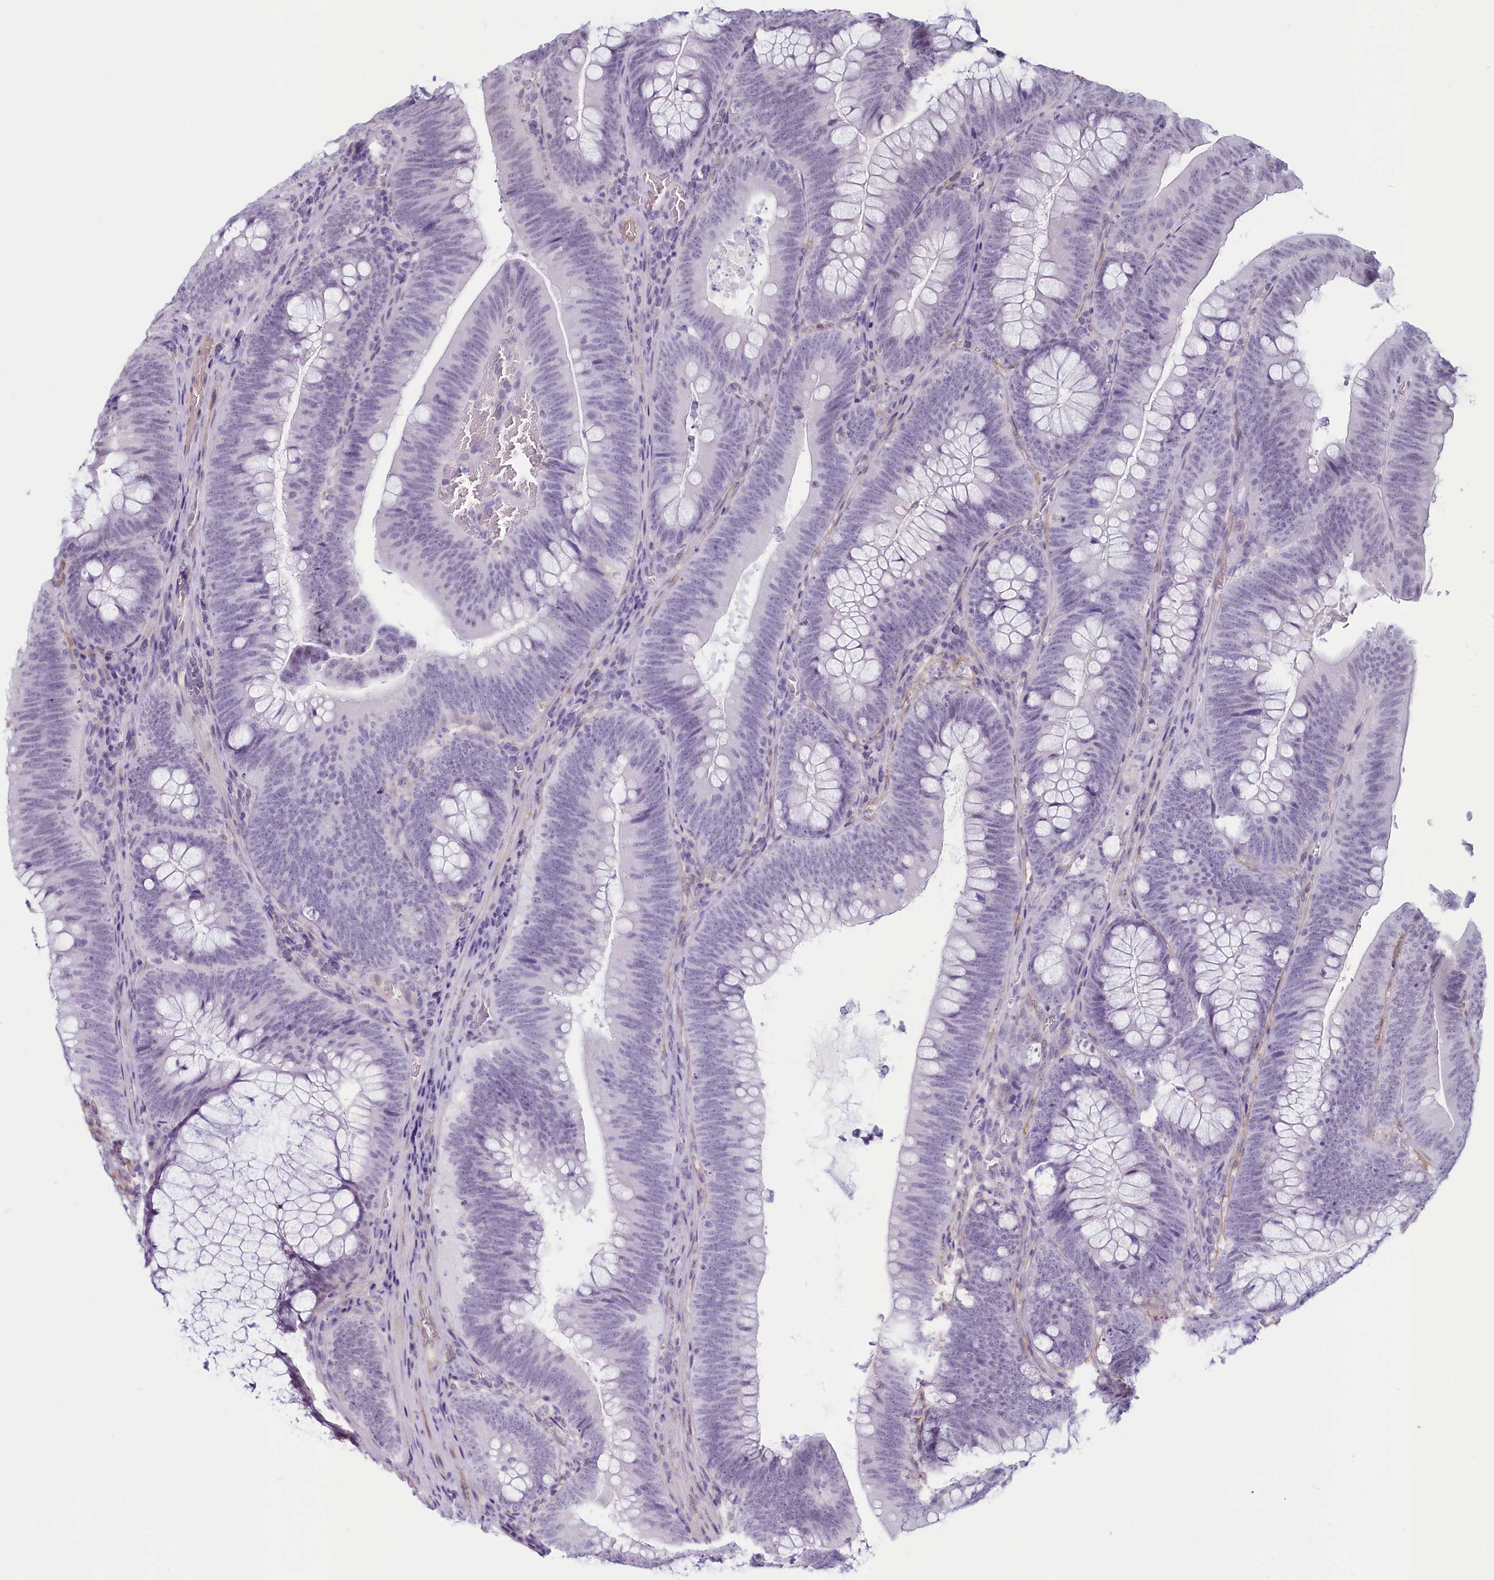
{"staining": {"intensity": "negative", "quantity": "none", "location": "none"}, "tissue": "colorectal cancer", "cell_type": "Tumor cells", "image_type": "cancer", "snomed": [{"axis": "morphology", "description": "Normal tissue, NOS"}, {"axis": "topography", "description": "Colon"}], "caption": "Immunohistochemistry of human colorectal cancer demonstrates no expression in tumor cells.", "gene": "PROCR", "patient": {"sex": "female", "age": 82}}